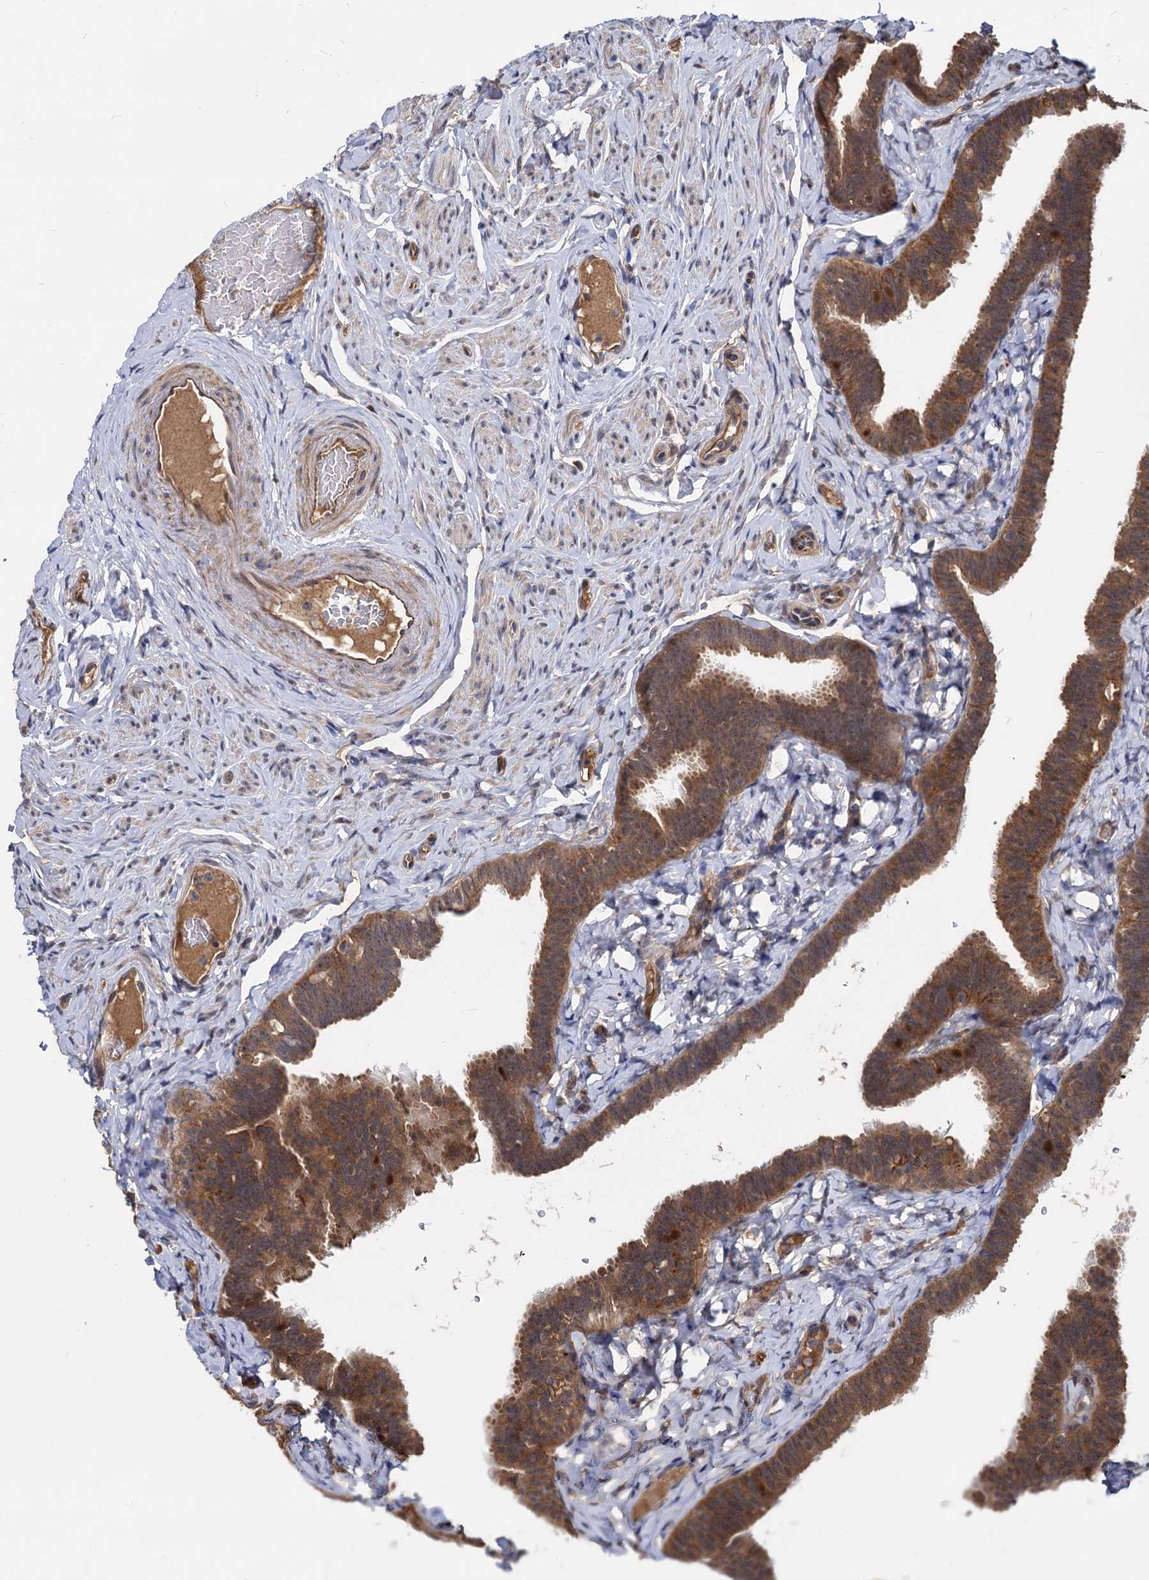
{"staining": {"intensity": "moderate", "quantity": ">75%", "location": "cytoplasmic/membranous,nuclear"}, "tissue": "fallopian tube", "cell_type": "Glandular cells", "image_type": "normal", "snomed": [{"axis": "morphology", "description": "Normal tissue, NOS"}, {"axis": "topography", "description": "Fallopian tube"}], "caption": "Unremarkable fallopian tube displays moderate cytoplasmic/membranous,nuclear expression in approximately >75% of glandular cells.", "gene": "PSMD4", "patient": {"sex": "female", "age": 65}}